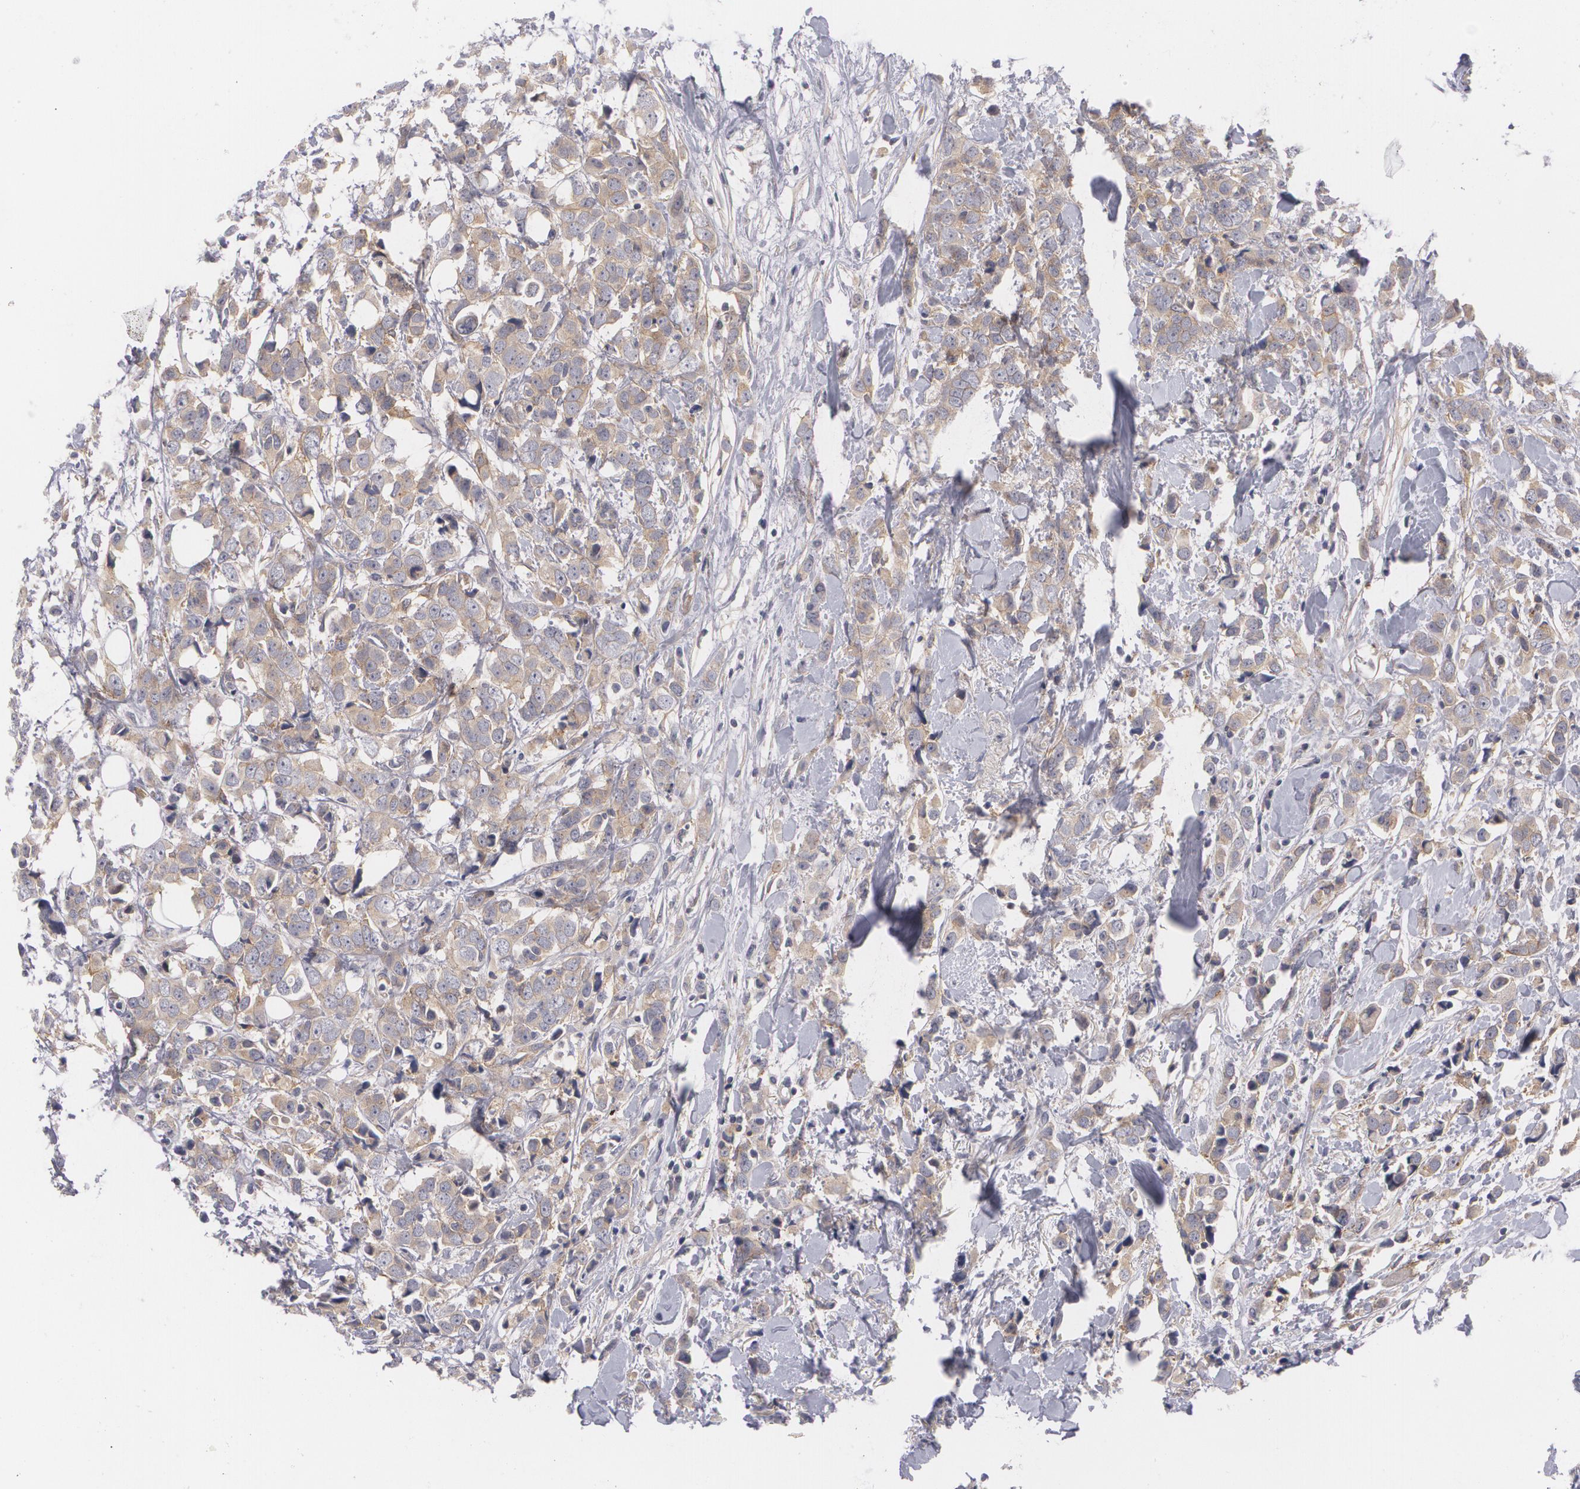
{"staining": {"intensity": "weak", "quantity": ">75%", "location": "cytoplasmic/membranous"}, "tissue": "breast cancer", "cell_type": "Tumor cells", "image_type": "cancer", "snomed": [{"axis": "morphology", "description": "Lobular carcinoma"}, {"axis": "topography", "description": "Breast"}], "caption": "A histopathology image showing weak cytoplasmic/membranous positivity in approximately >75% of tumor cells in breast cancer (lobular carcinoma), as visualized by brown immunohistochemical staining.", "gene": "CASK", "patient": {"sex": "female", "age": 57}}